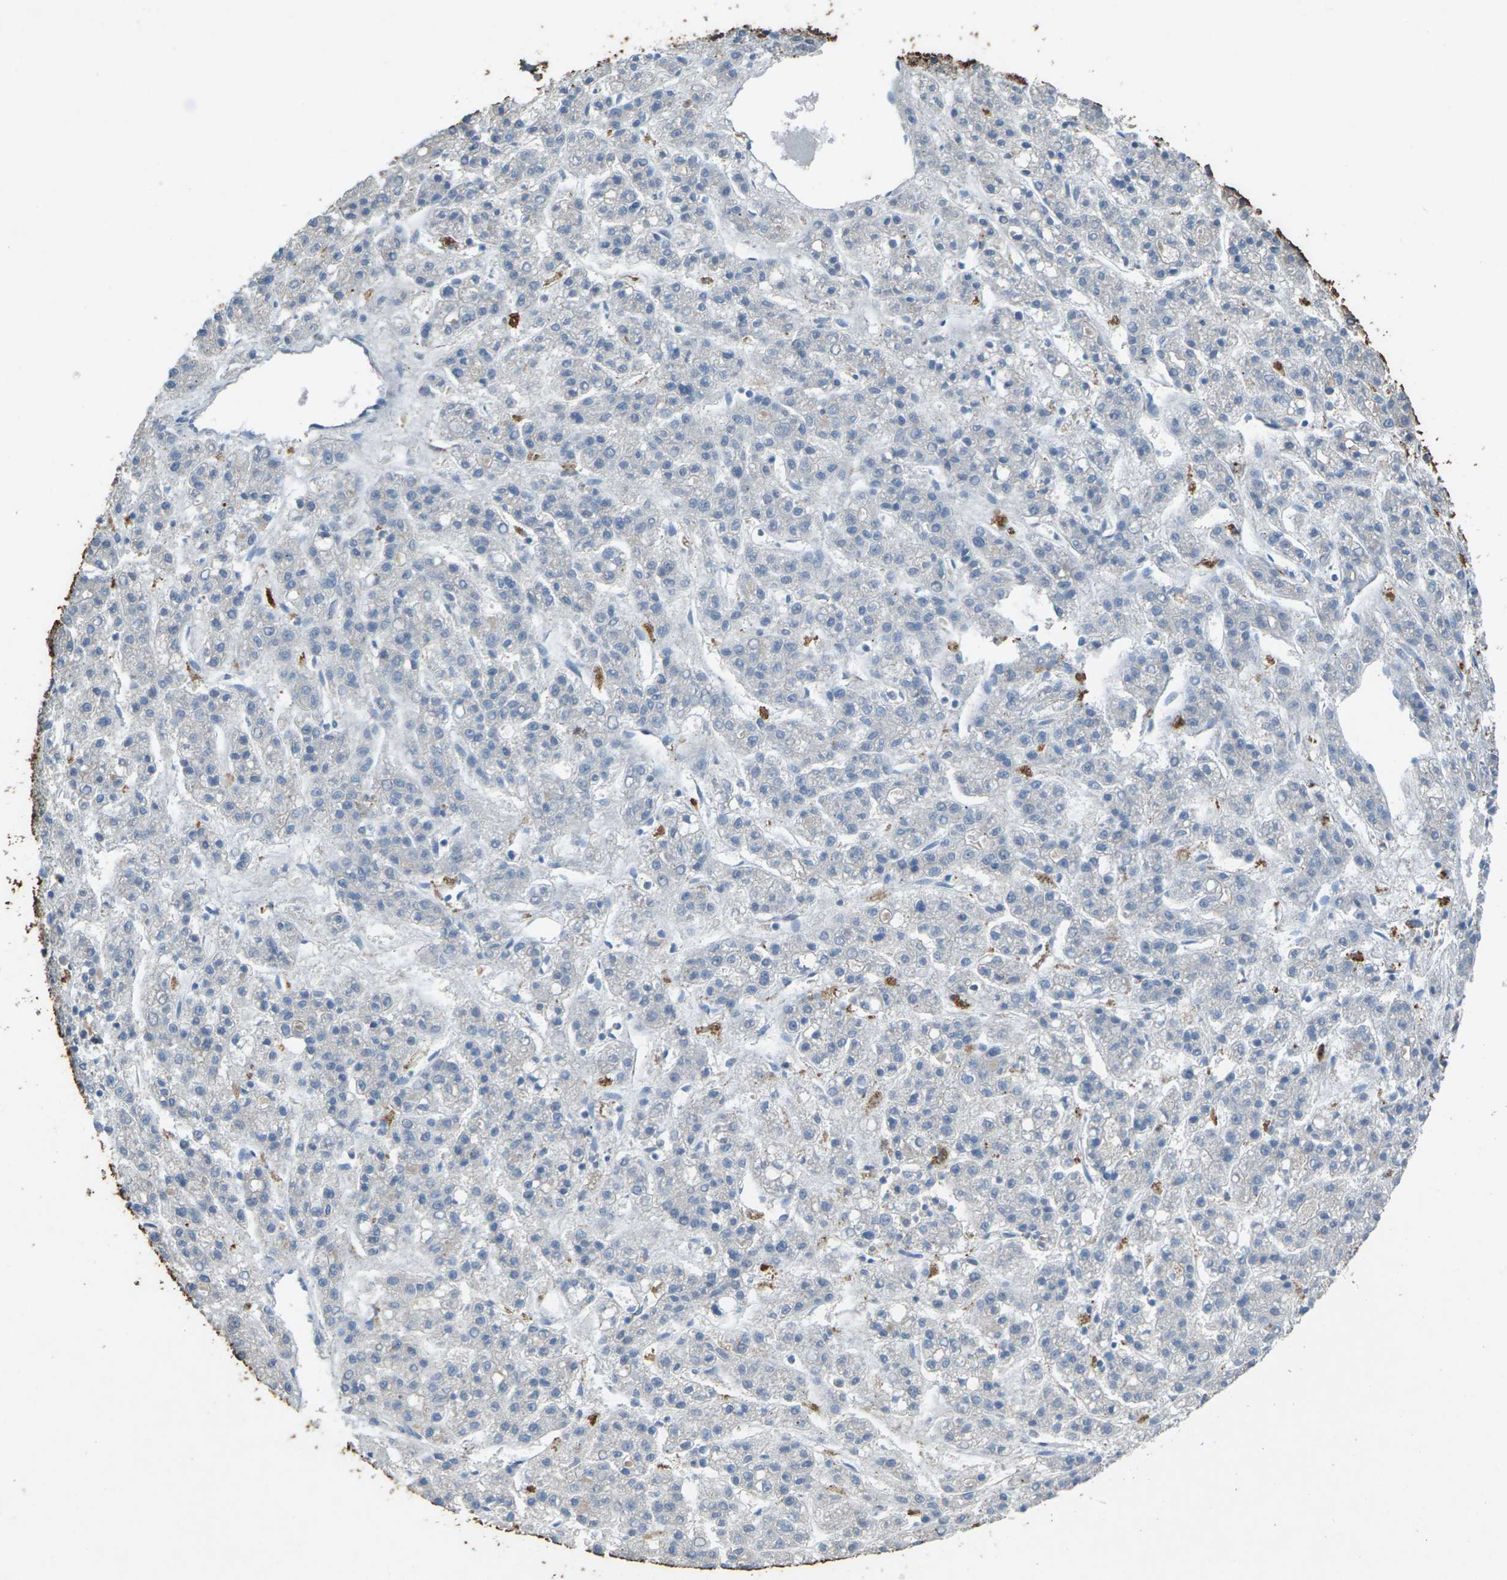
{"staining": {"intensity": "negative", "quantity": "none", "location": "none"}, "tissue": "liver cancer", "cell_type": "Tumor cells", "image_type": "cancer", "snomed": [{"axis": "morphology", "description": "Carcinoma, Hepatocellular, NOS"}, {"axis": "topography", "description": "Liver"}], "caption": "Immunohistochemical staining of liver hepatocellular carcinoma exhibits no significant positivity in tumor cells. Brightfield microscopy of immunohistochemistry (IHC) stained with DAB (brown) and hematoxylin (blue), captured at high magnification.", "gene": "SIGLEC14", "patient": {"sex": "male", "age": 70}}